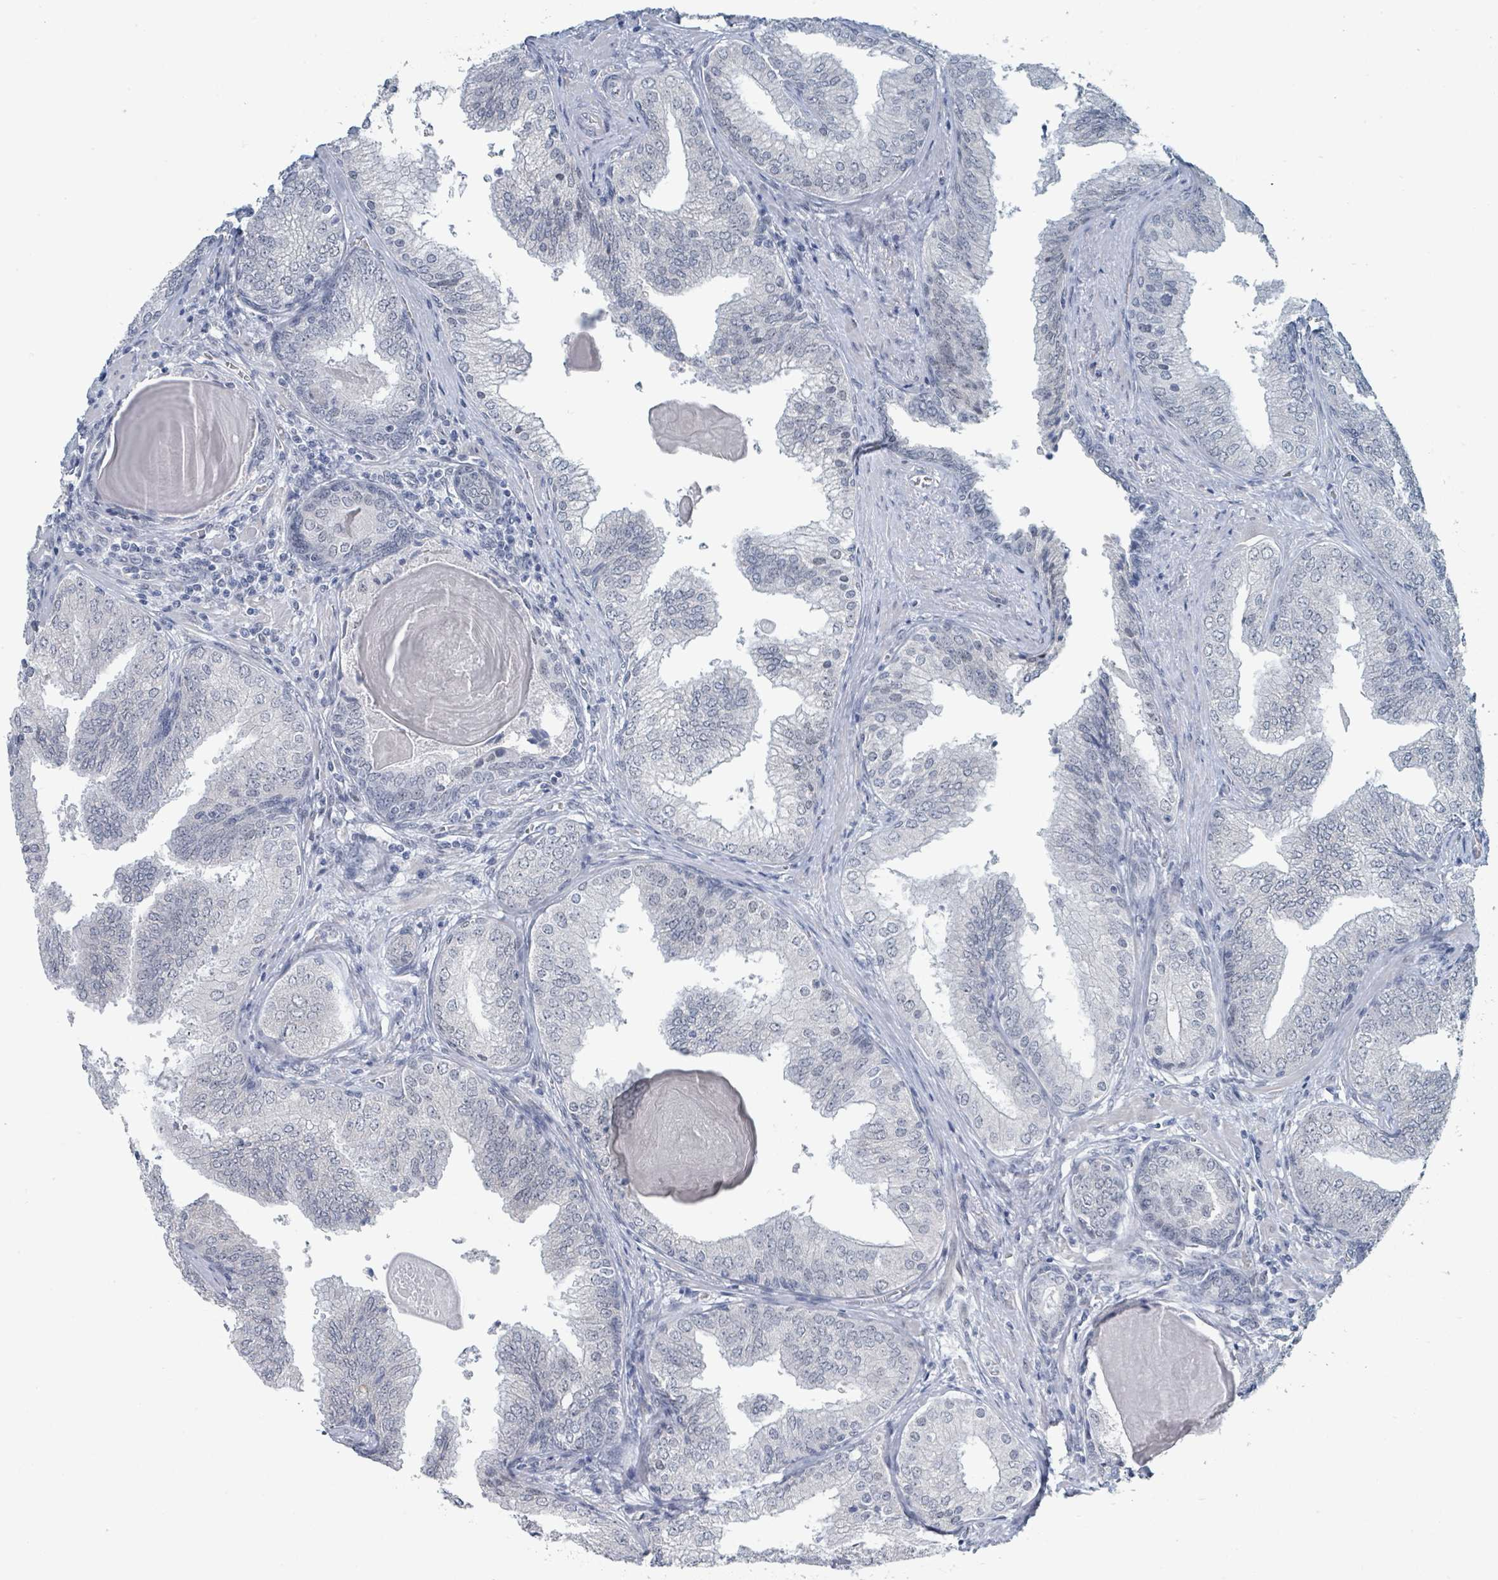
{"staining": {"intensity": "negative", "quantity": "none", "location": "none"}, "tissue": "prostate cancer", "cell_type": "Tumor cells", "image_type": "cancer", "snomed": [{"axis": "morphology", "description": "Adenocarcinoma, High grade"}, {"axis": "topography", "description": "Prostate"}], "caption": "The photomicrograph reveals no staining of tumor cells in prostate cancer.", "gene": "EHMT2", "patient": {"sex": "male", "age": 63}}